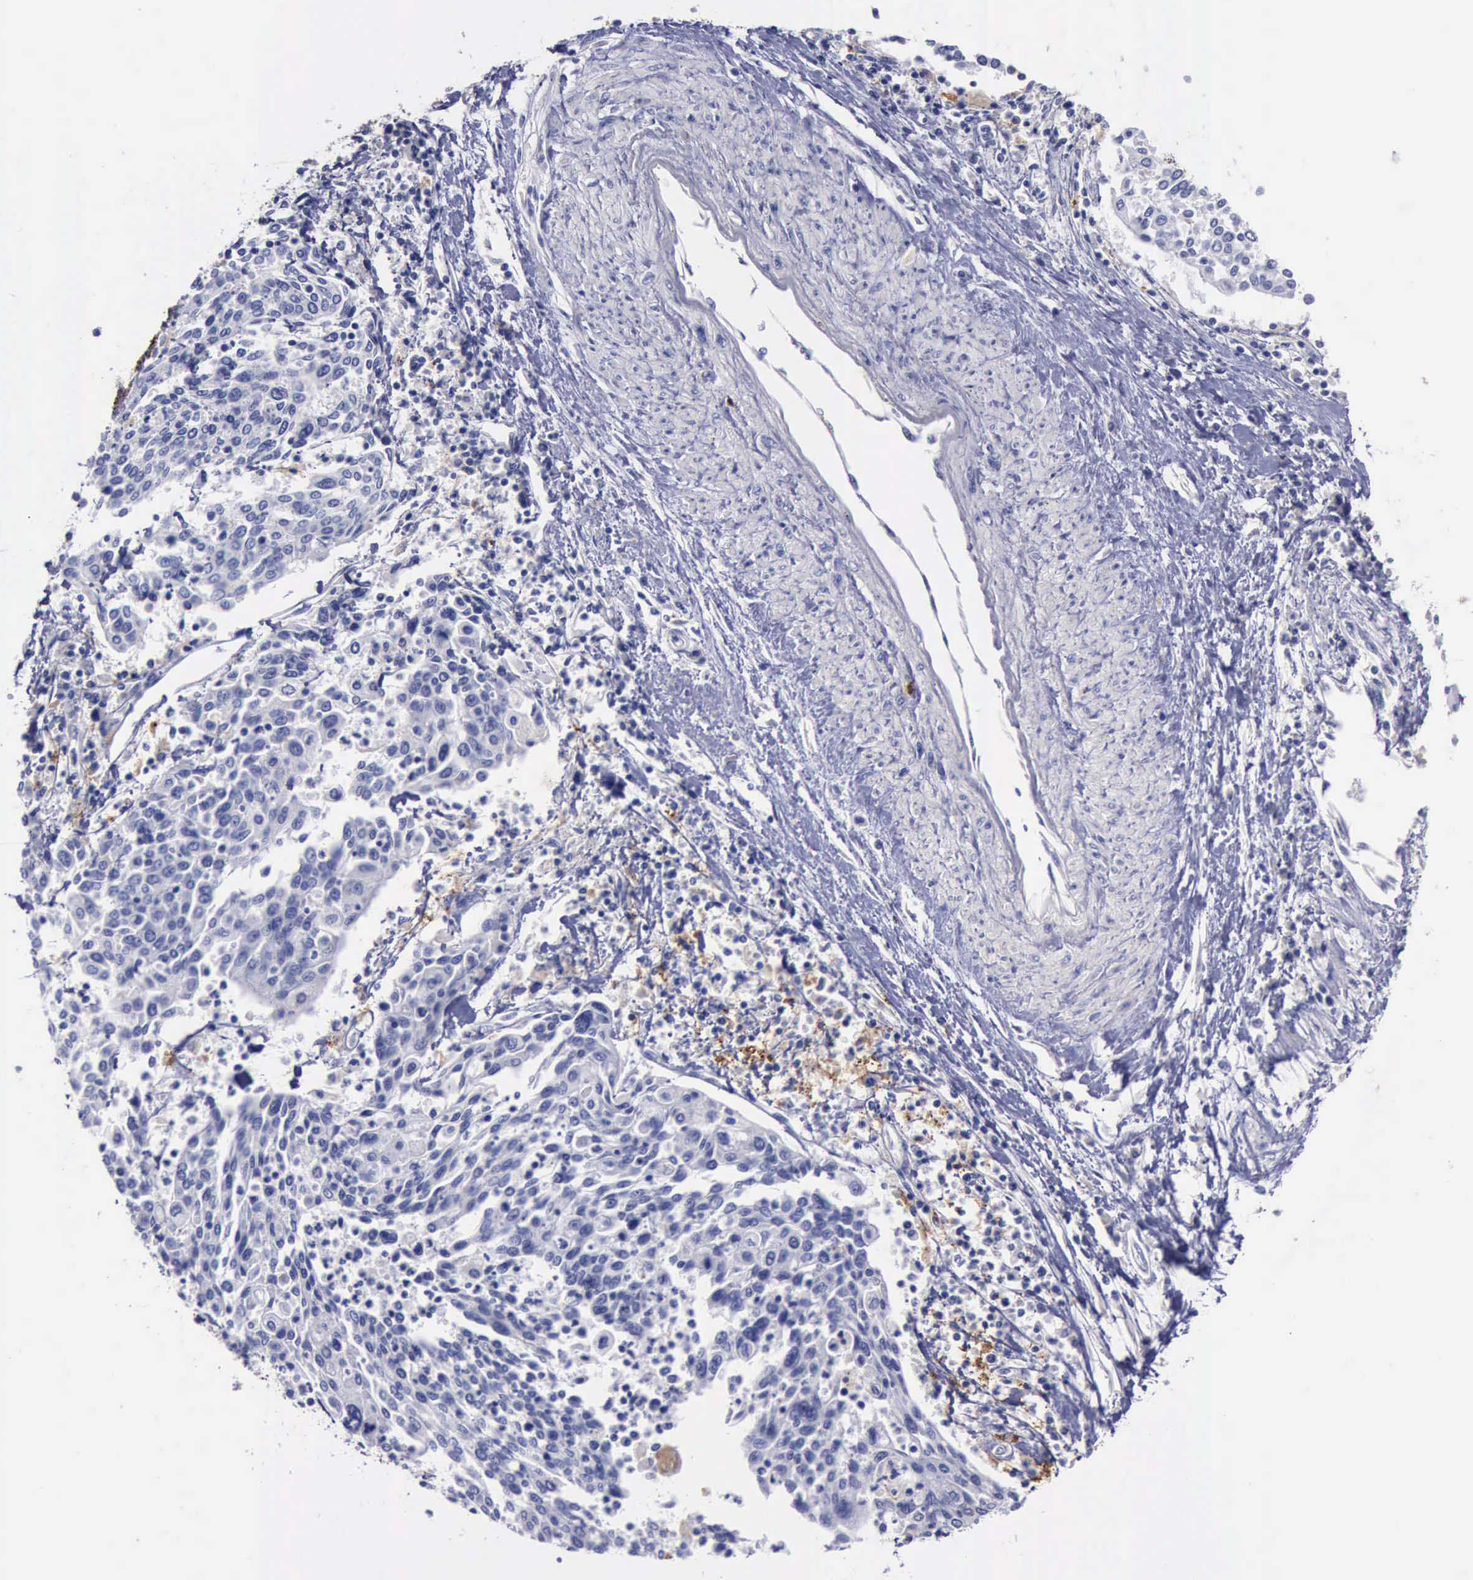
{"staining": {"intensity": "negative", "quantity": "none", "location": "none"}, "tissue": "cervical cancer", "cell_type": "Tumor cells", "image_type": "cancer", "snomed": [{"axis": "morphology", "description": "Squamous cell carcinoma, NOS"}, {"axis": "topography", "description": "Cervix"}], "caption": "Human cervical cancer (squamous cell carcinoma) stained for a protein using immunohistochemistry (IHC) shows no staining in tumor cells.", "gene": "CTSD", "patient": {"sex": "female", "age": 40}}